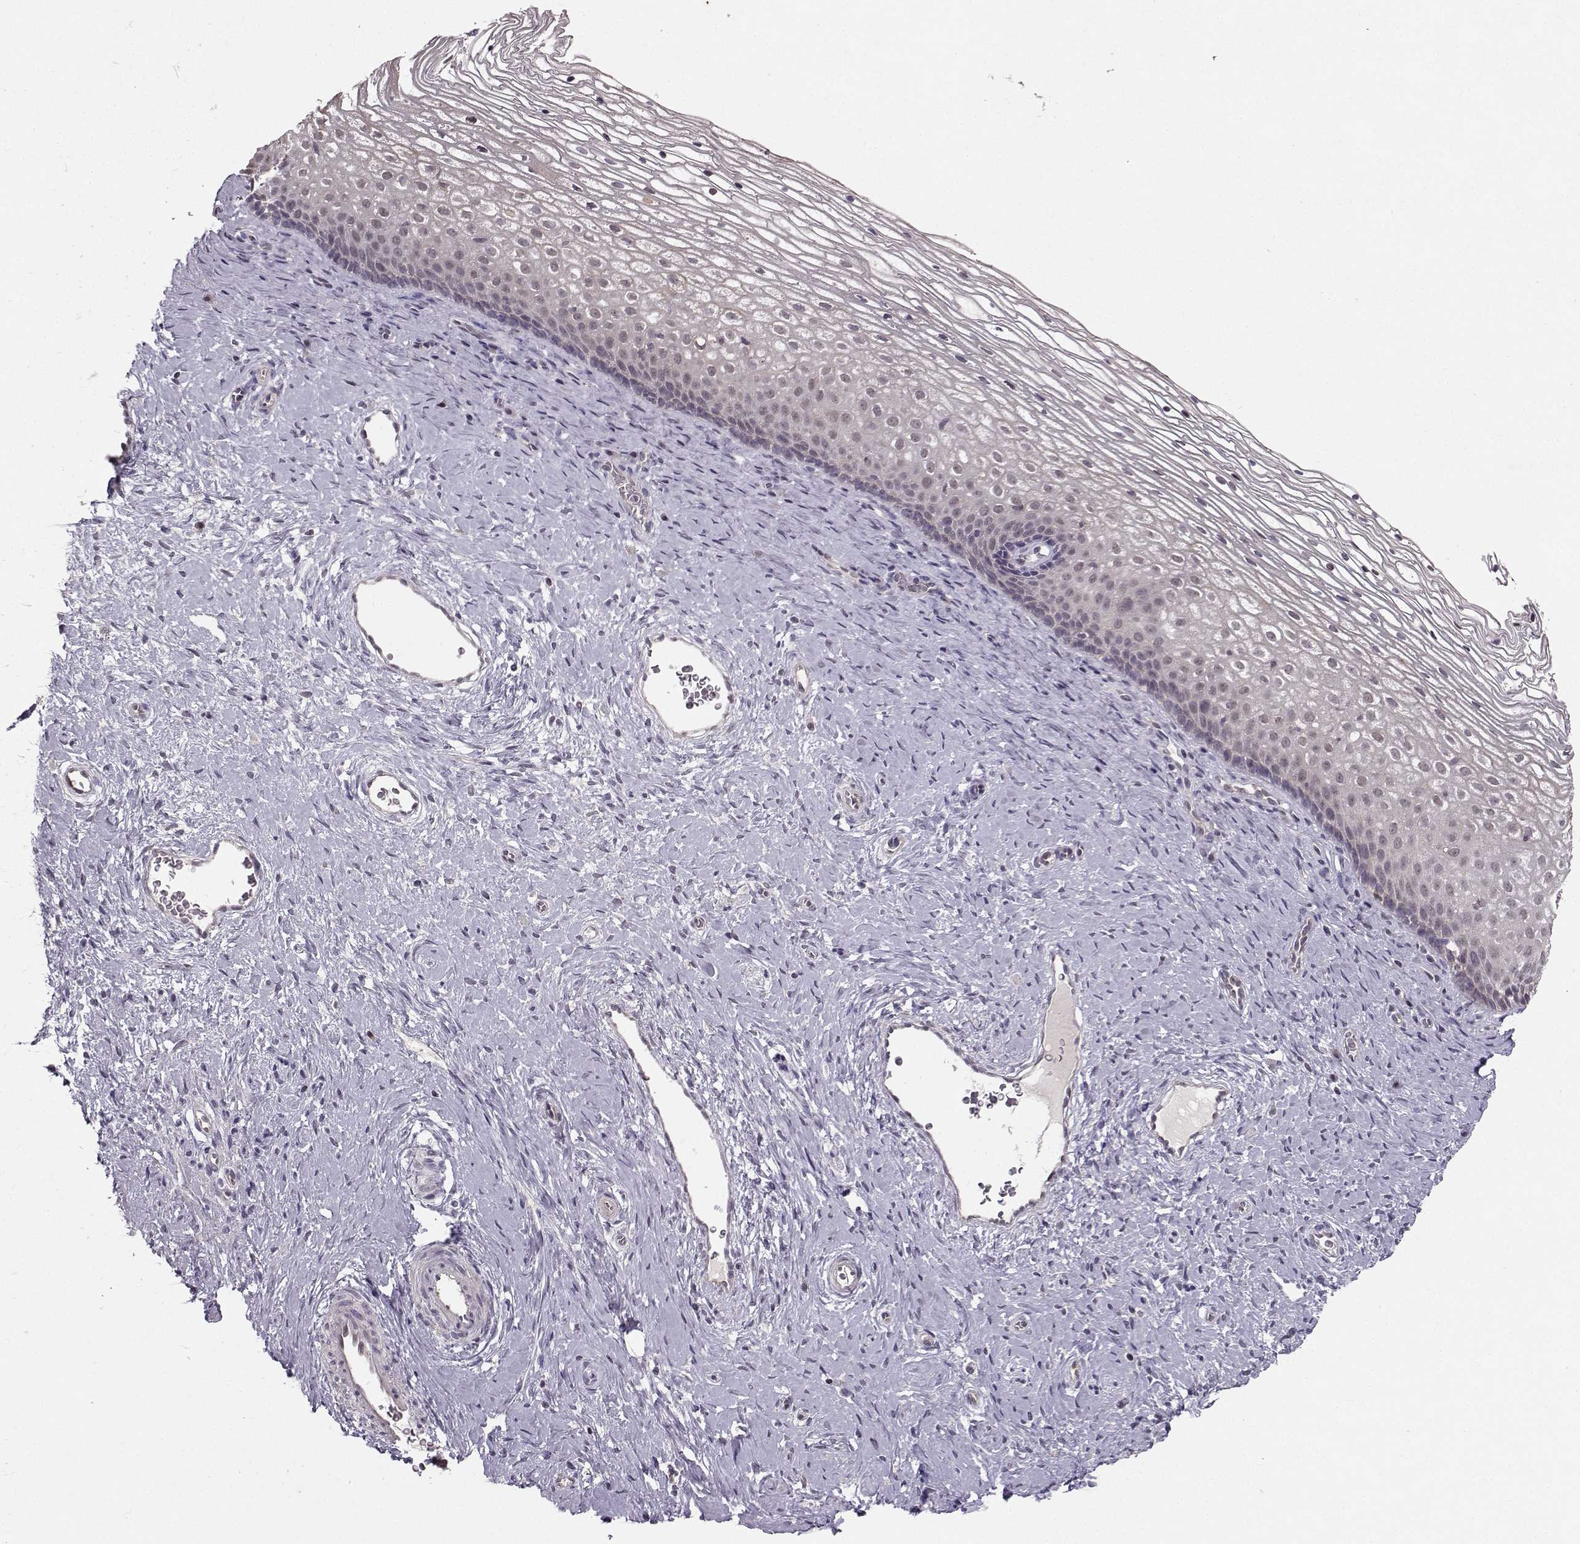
{"staining": {"intensity": "negative", "quantity": "none", "location": "none"}, "tissue": "cervix", "cell_type": "Glandular cells", "image_type": "normal", "snomed": [{"axis": "morphology", "description": "Normal tissue, NOS"}, {"axis": "topography", "description": "Cervix"}], "caption": "This is an IHC image of normal human cervix. There is no staining in glandular cells.", "gene": "PKP2", "patient": {"sex": "female", "age": 34}}